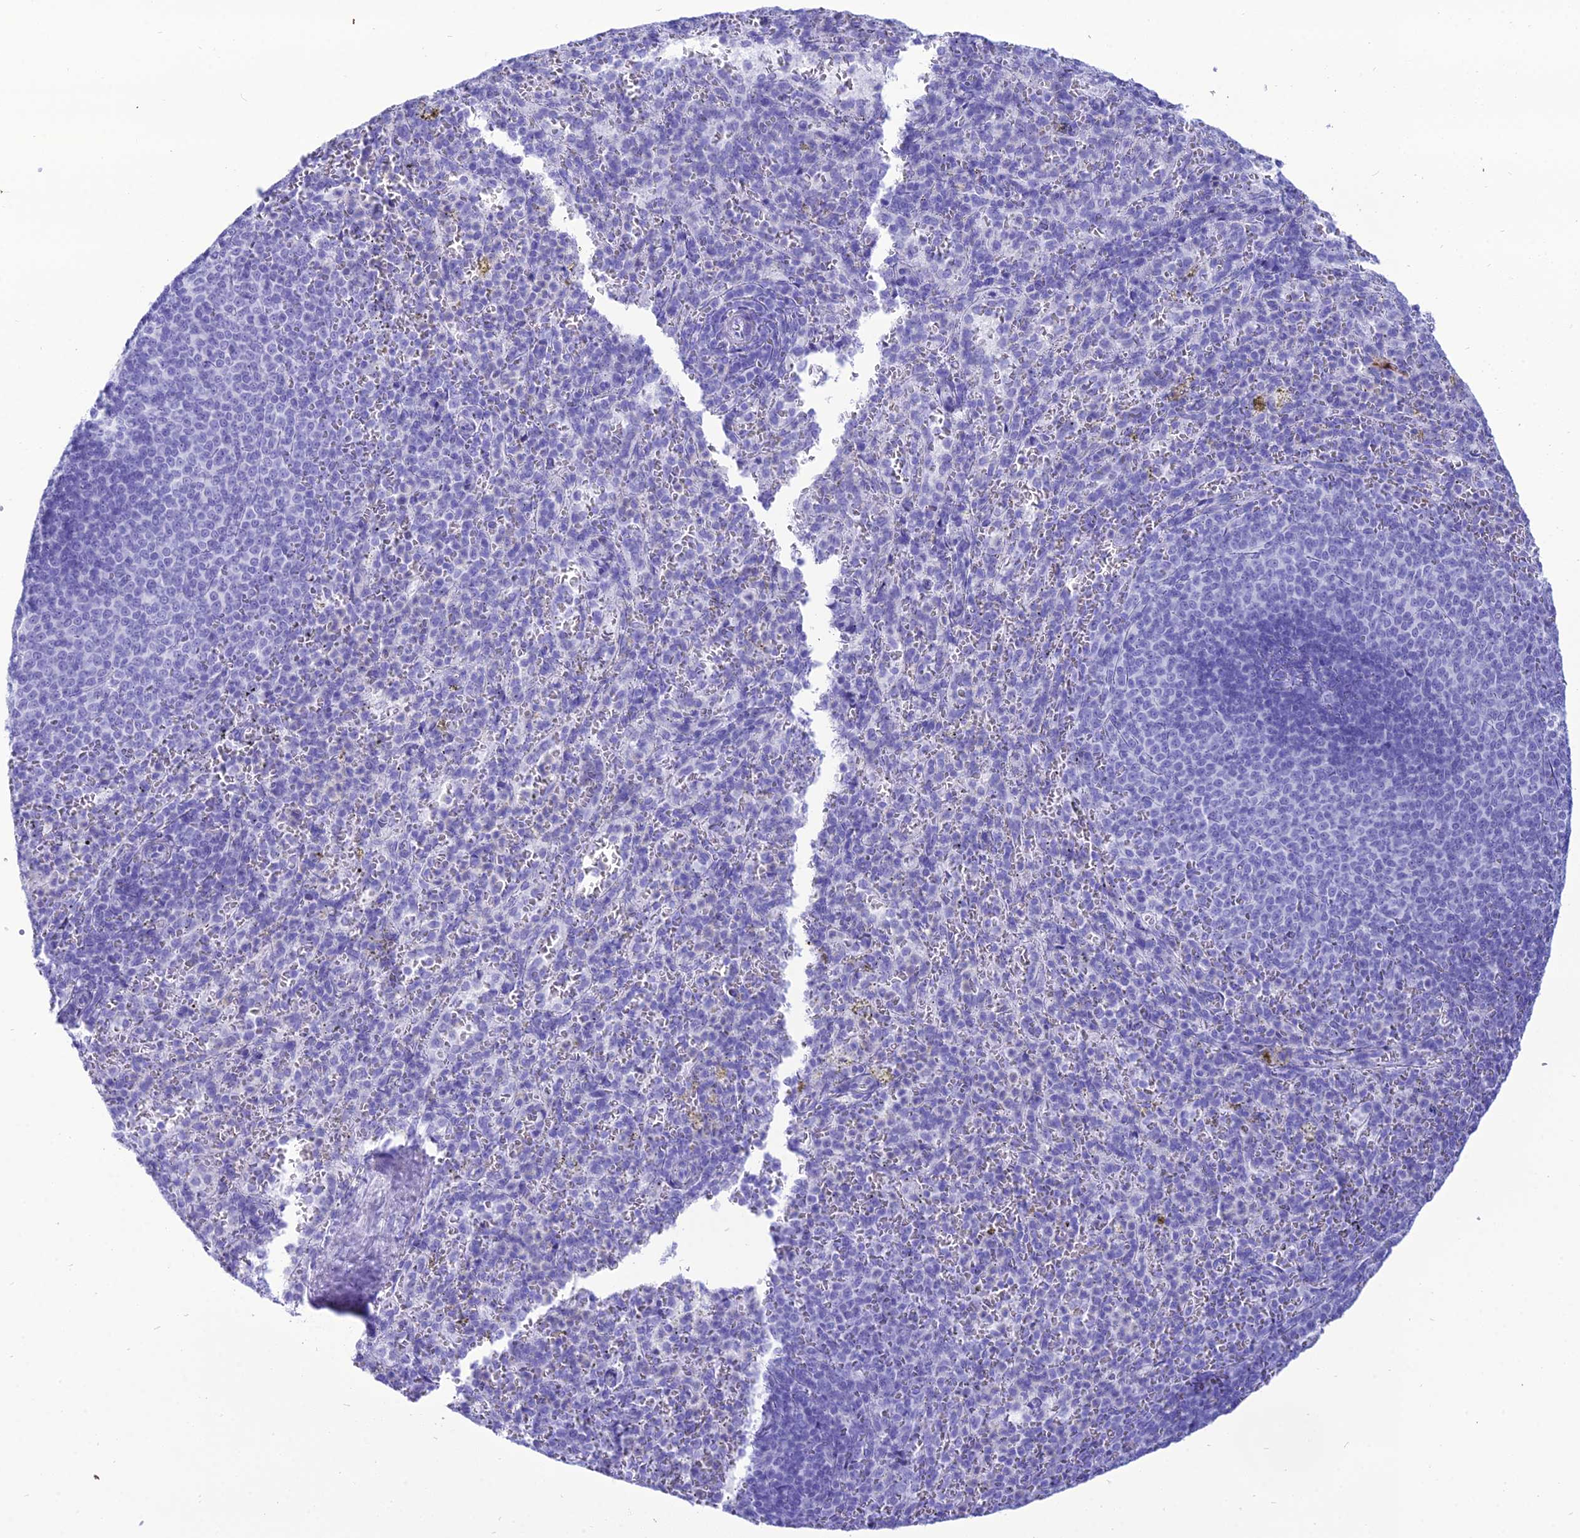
{"staining": {"intensity": "negative", "quantity": "none", "location": "none"}, "tissue": "spleen", "cell_type": "Cells in red pulp", "image_type": "normal", "snomed": [{"axis": "morphology", "description": "Normal tissue, NOS"}, {"axis": "topography", "description": "Spleen"}], "caption": "Benign spleen was stained to show a protein in brown. There is no significant positivity in cells in red pulp. The staining was performed using DAB to visualize the protein expression in brown, while the nuclei were stained in blue with hematoxylin (Magnification: 20x).", "gene": "PNMA5", "patient": {"sex": "female", "age": 21}}